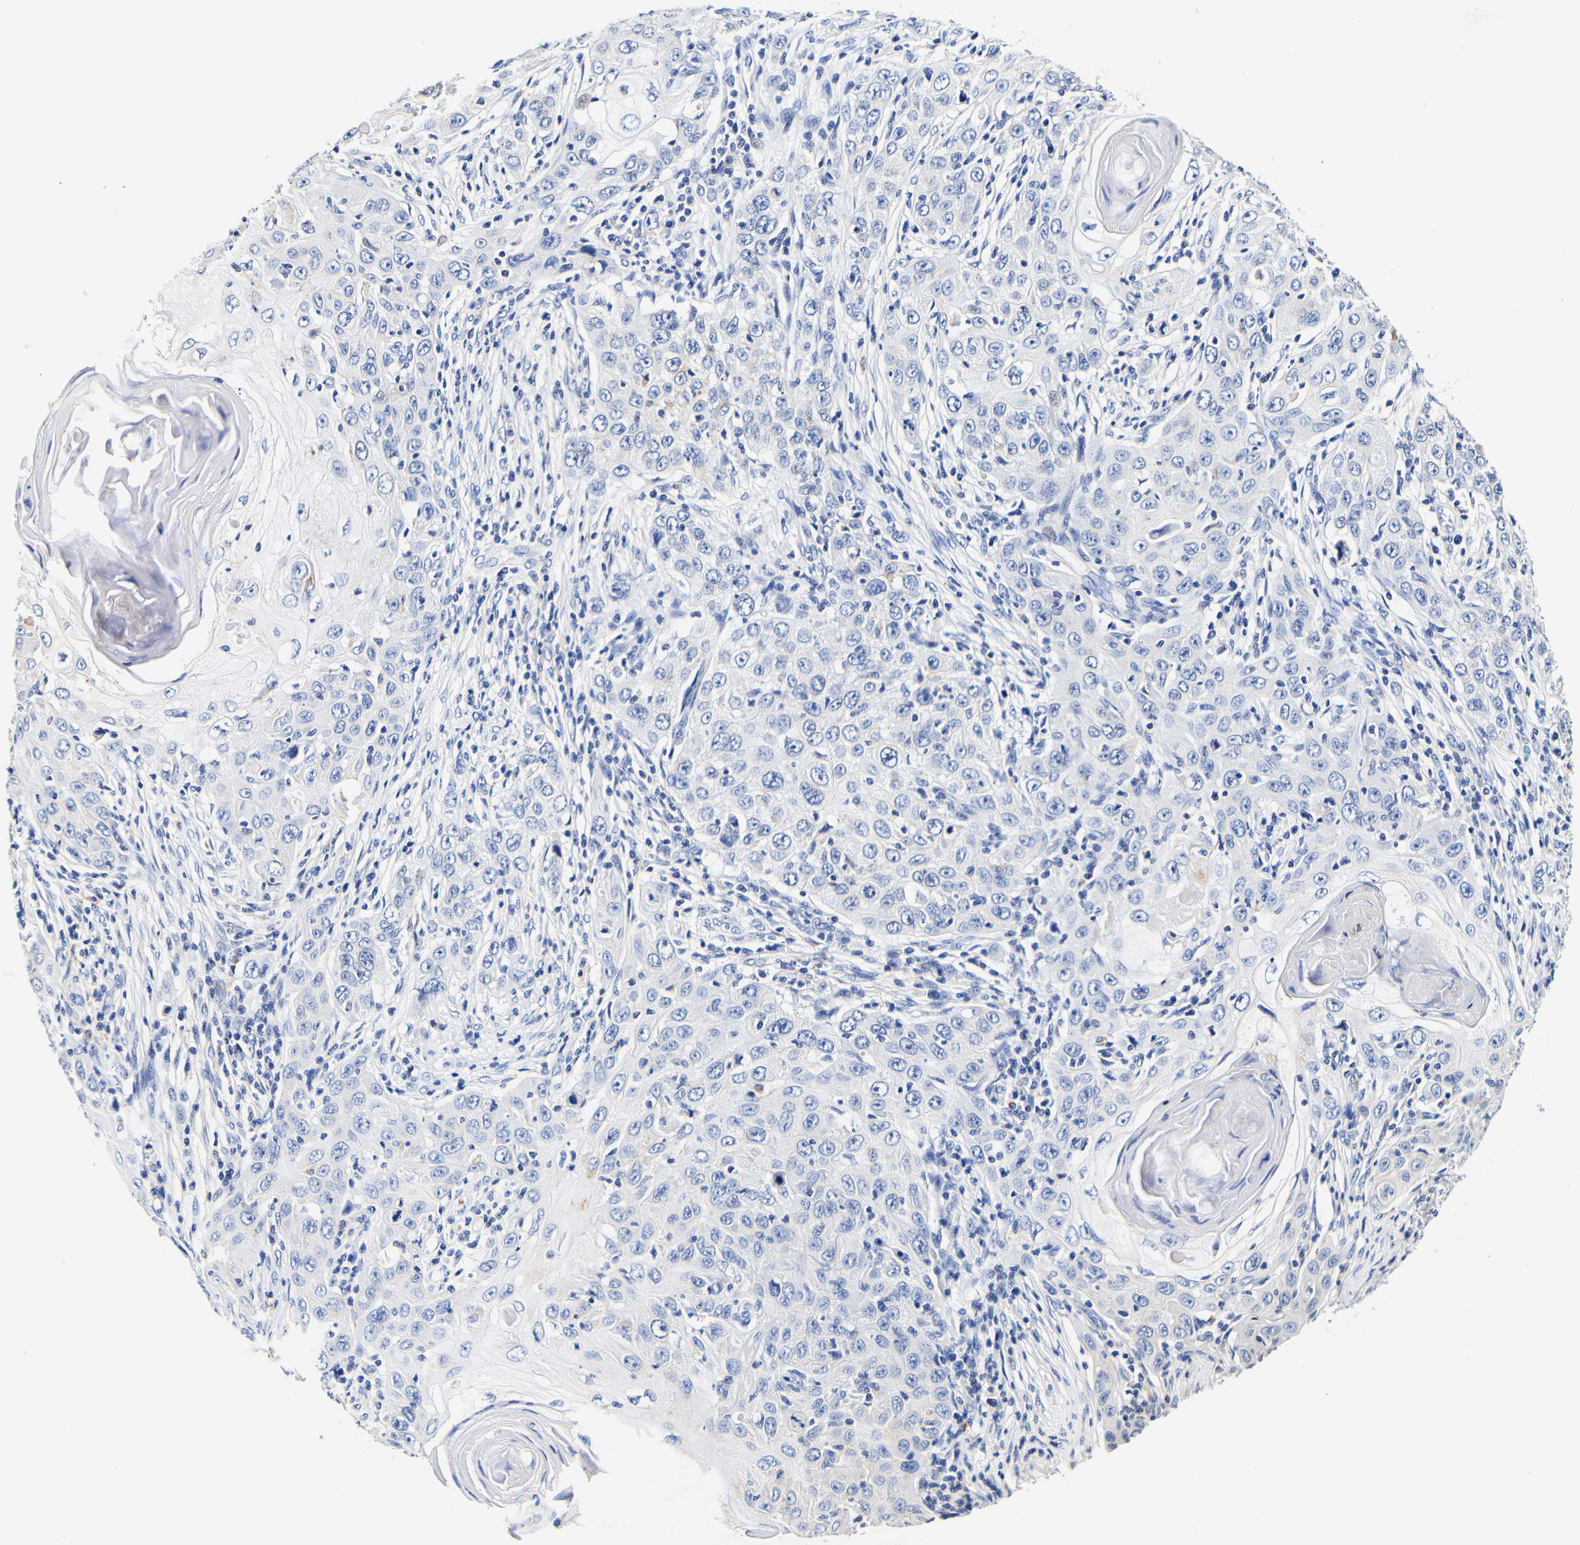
{"staining": {"intensity": "weak", "quantity": "<25%", "location": "cytoplasmic/membranous"}, "tissue": "skin cancer", "cell_type": "Tumor cells", "image_type": "cancer", "snomed": [{"axis": "morphology", "description": "Squamous cell carcinoma, NOS"}, {"axis": "topography", "description": "Skin"}], "caption": "IHC micrograph of human skin cancer stained for a protein (brown), which demonstrates no positivity in tumor cells.", "gene": "CAMK4", "patient": {"sex": "female", "age": 88}}